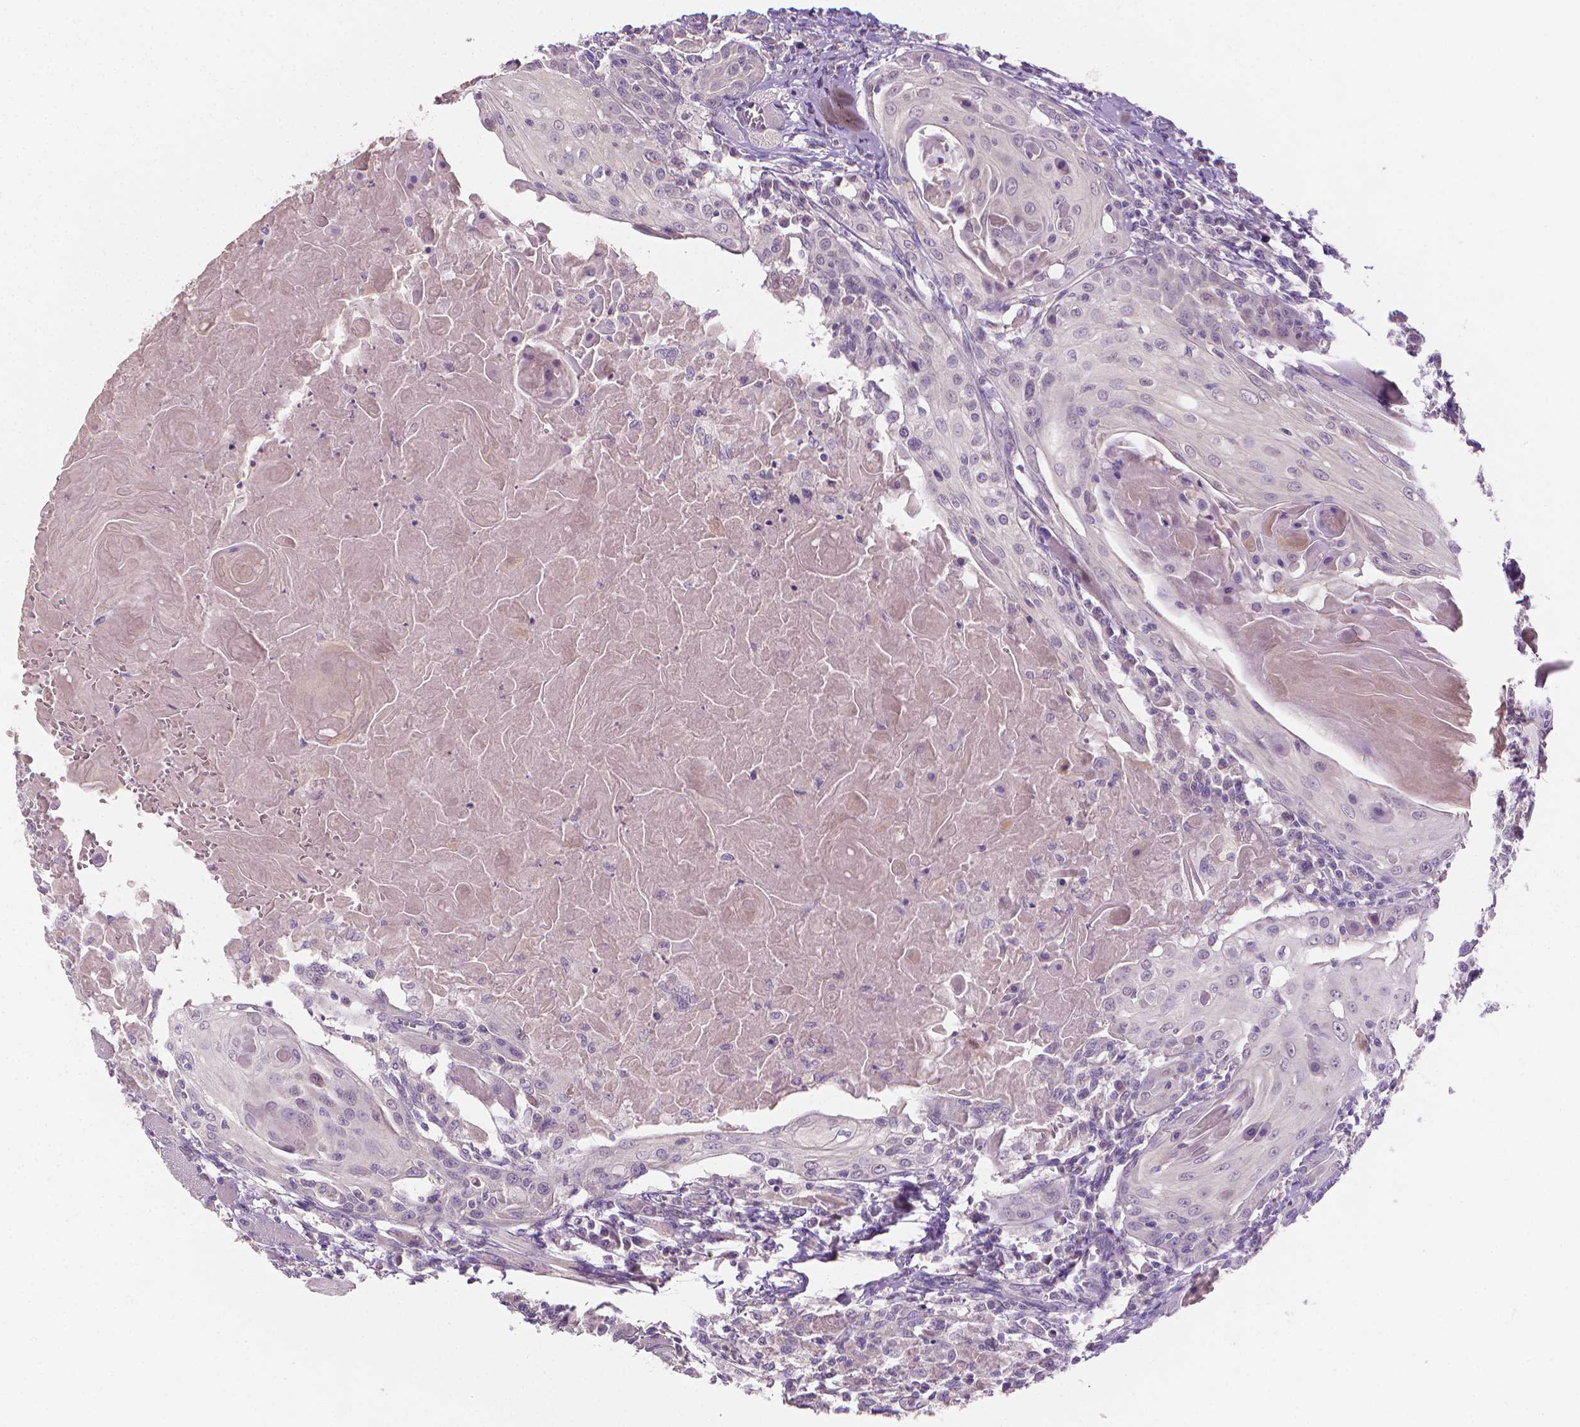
{"staining": {"intensity": "negative", "quantity": "none", "location": "none"}, "tissue": "head and neck cancer", "cell_type": "Tumor cells", "image_type": "cancer", "snomed": [{"axis": "morphology", "description": "Squamous cell carcinoma, NOS"}, {"axis": "topography", "description": "Head-Neck"}], "caption": "IHC micrograph of neoplastic tissue: squamous cell carcinoma (head and neck) stained with DAB exhibits no significant protein expression in tumor cells.", "gene": "FASN", "patient": {"sex": "female", "age": 80}}